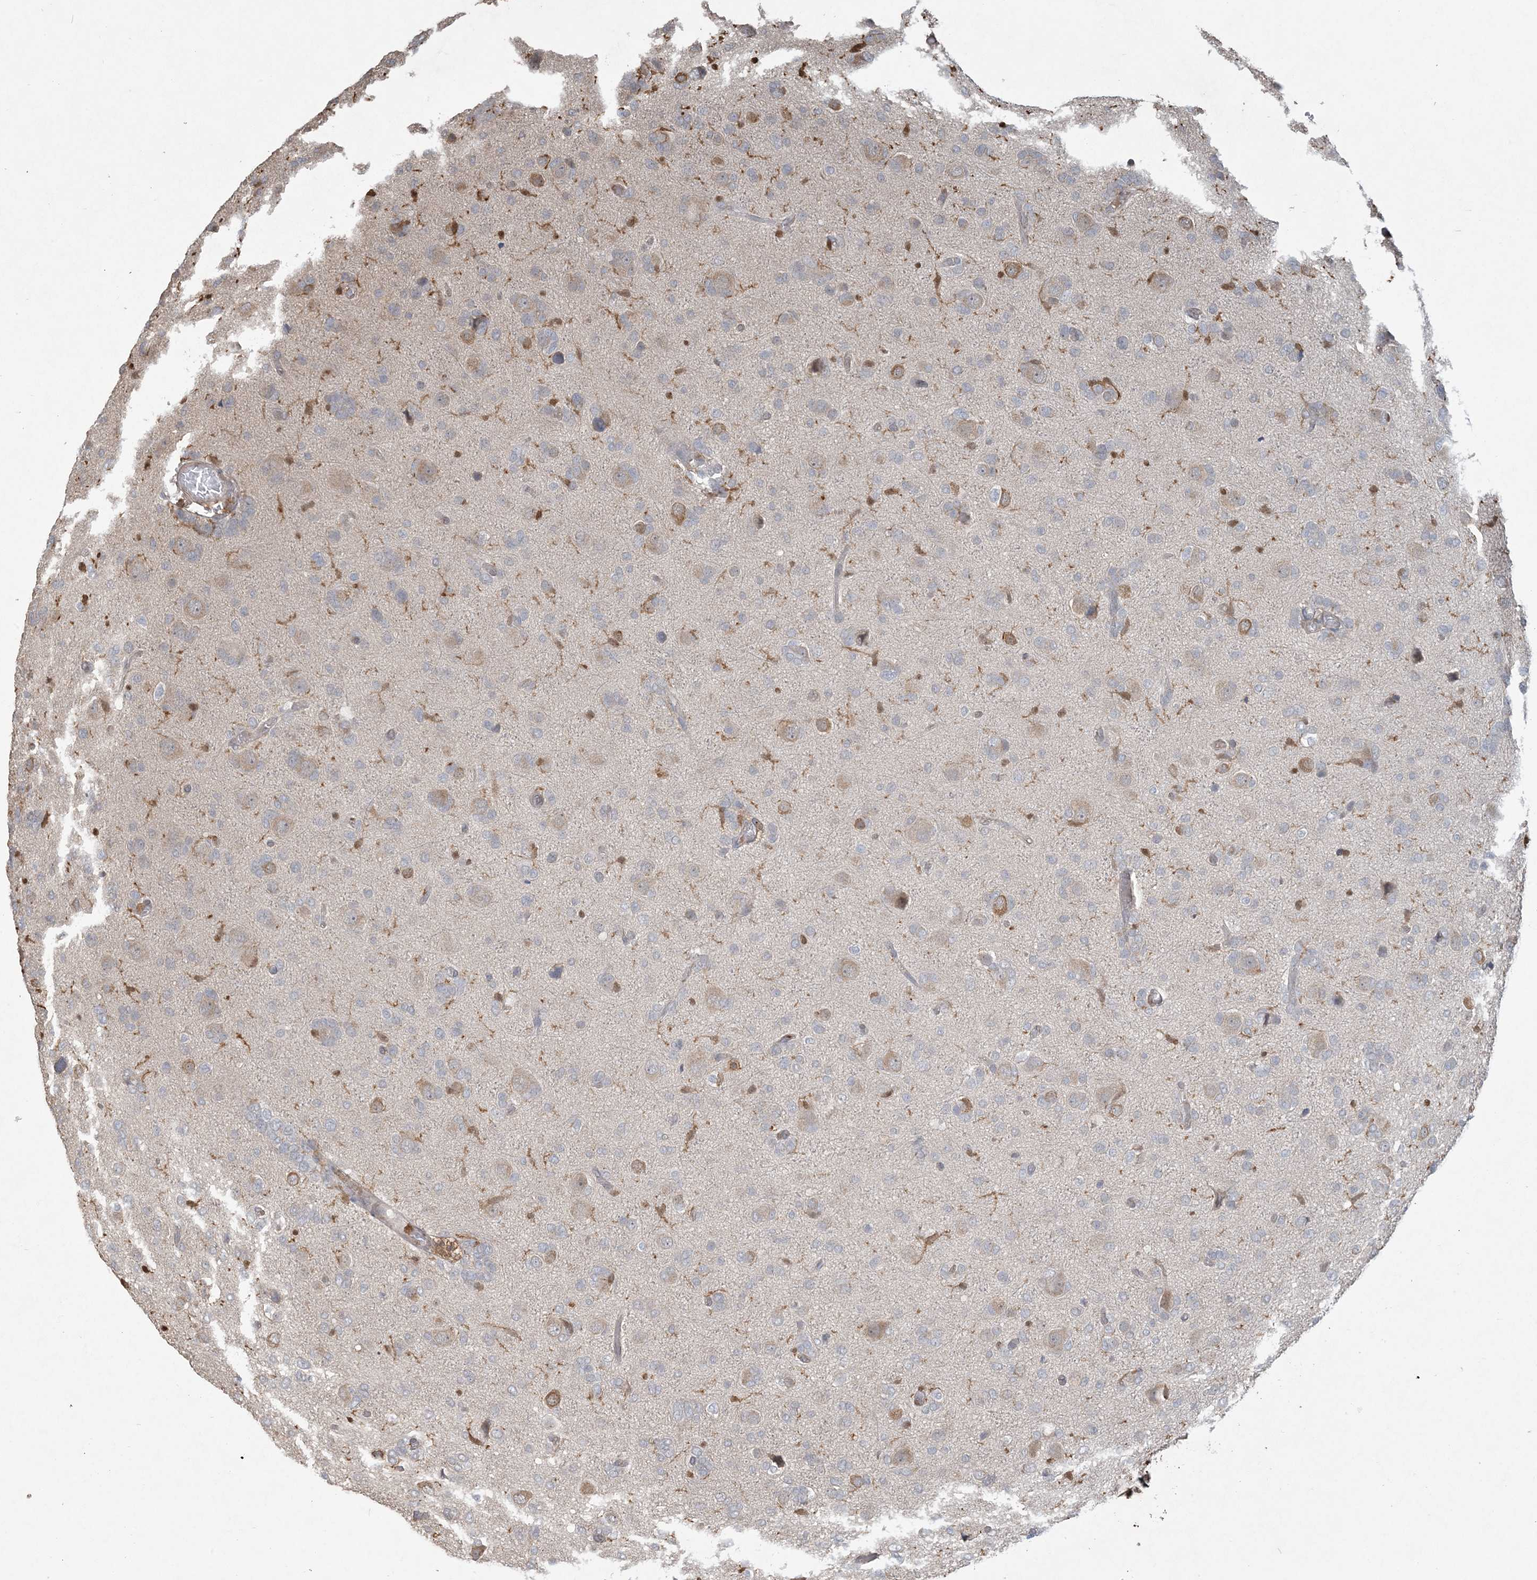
{"staining": {"intensity": "moderate", "quantity": "<25%", "location": "cytoplasmic/membranous"}, "tissue": "glioma", "cell_type": "Tumor cells", "image_type": "cancer", "snomed": [{"axis": "morphology", "description": "Glioma, malignant, High grade"}, {"axis": "topography", "description": "Brain"}], "caption": "Immunohistochemical staining of human glioma reveals moderate cytoplasmic/membranous protein expression in approximately <25% of tumor cells.", "gene": "TMSB4X", "patient": {"sex": "female", "age": 59}}